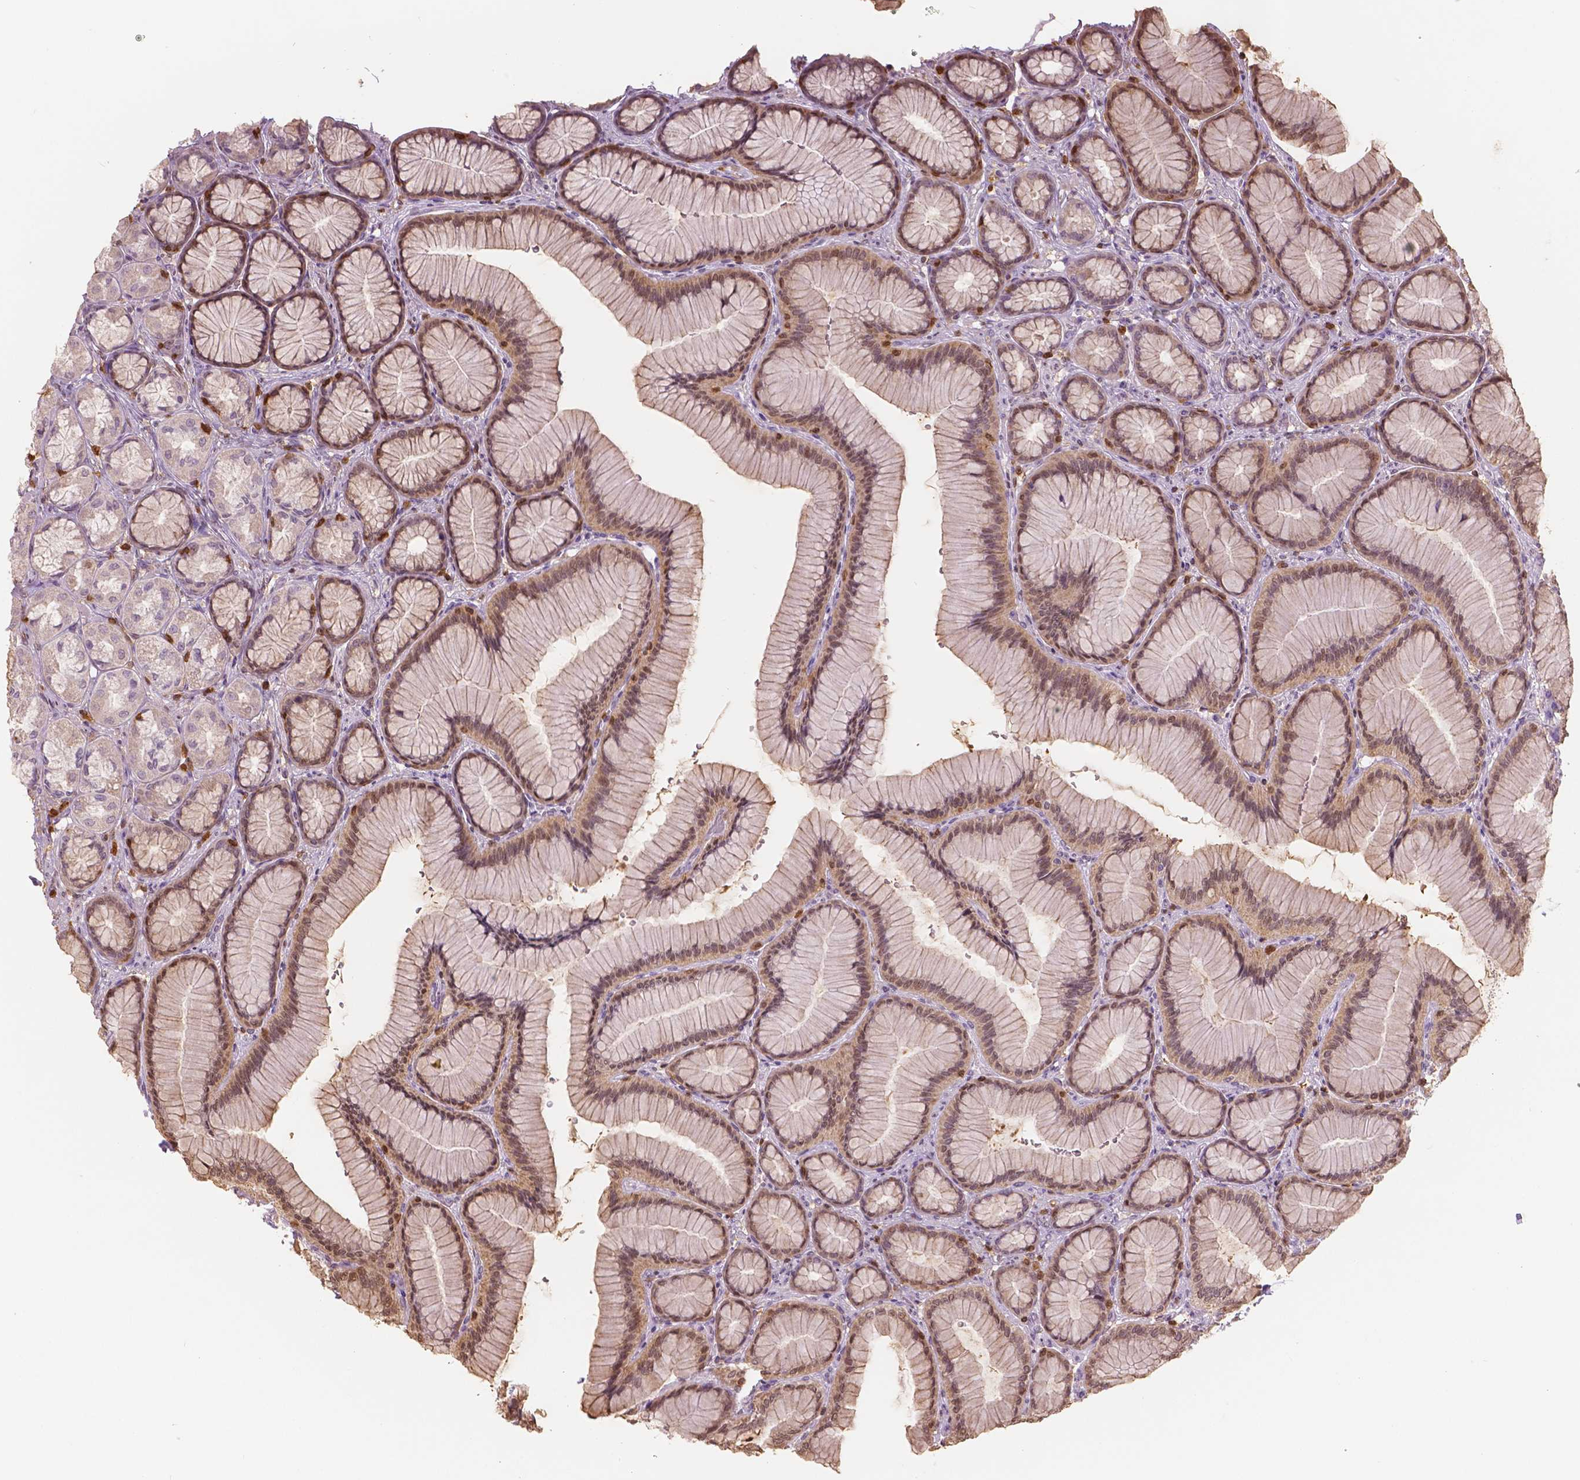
{"staining": {"intensity": "moderate", "quantity": "25%-75%", "location": "cytoplasmic/membranous,nuclear"}, "tissue": "stomach", "cell_type": "Glandular cells", "image_type": "normal", "snomed": [{"axis": "morphology", "description": "Normal tissue, NOS"}, {"axis": "morphology", "description": "Adenocarcinoma, NOS"}, {"axis": "morphology", "description": "Adenocarcinoma, High grade"}, {"axis": "topography", "description": "Stomach, upper"}, {"axis": "topography", "description": "Stomach"}], "caption": "IHC staining of normal stomach, which reveals medium levels of moderate cytoplasmic/membranous,nuclear staining in approximately 25%-75% of glandular cells indicating moderate cytoplasmic/membranous,nuclear protein staining. The staining was performed using DAB (brown) for protein detection and nuclei were counterstained in hematoxylin (blue).", "gene": "S100A4", "patient": {"sex": "female", "age": 65}}